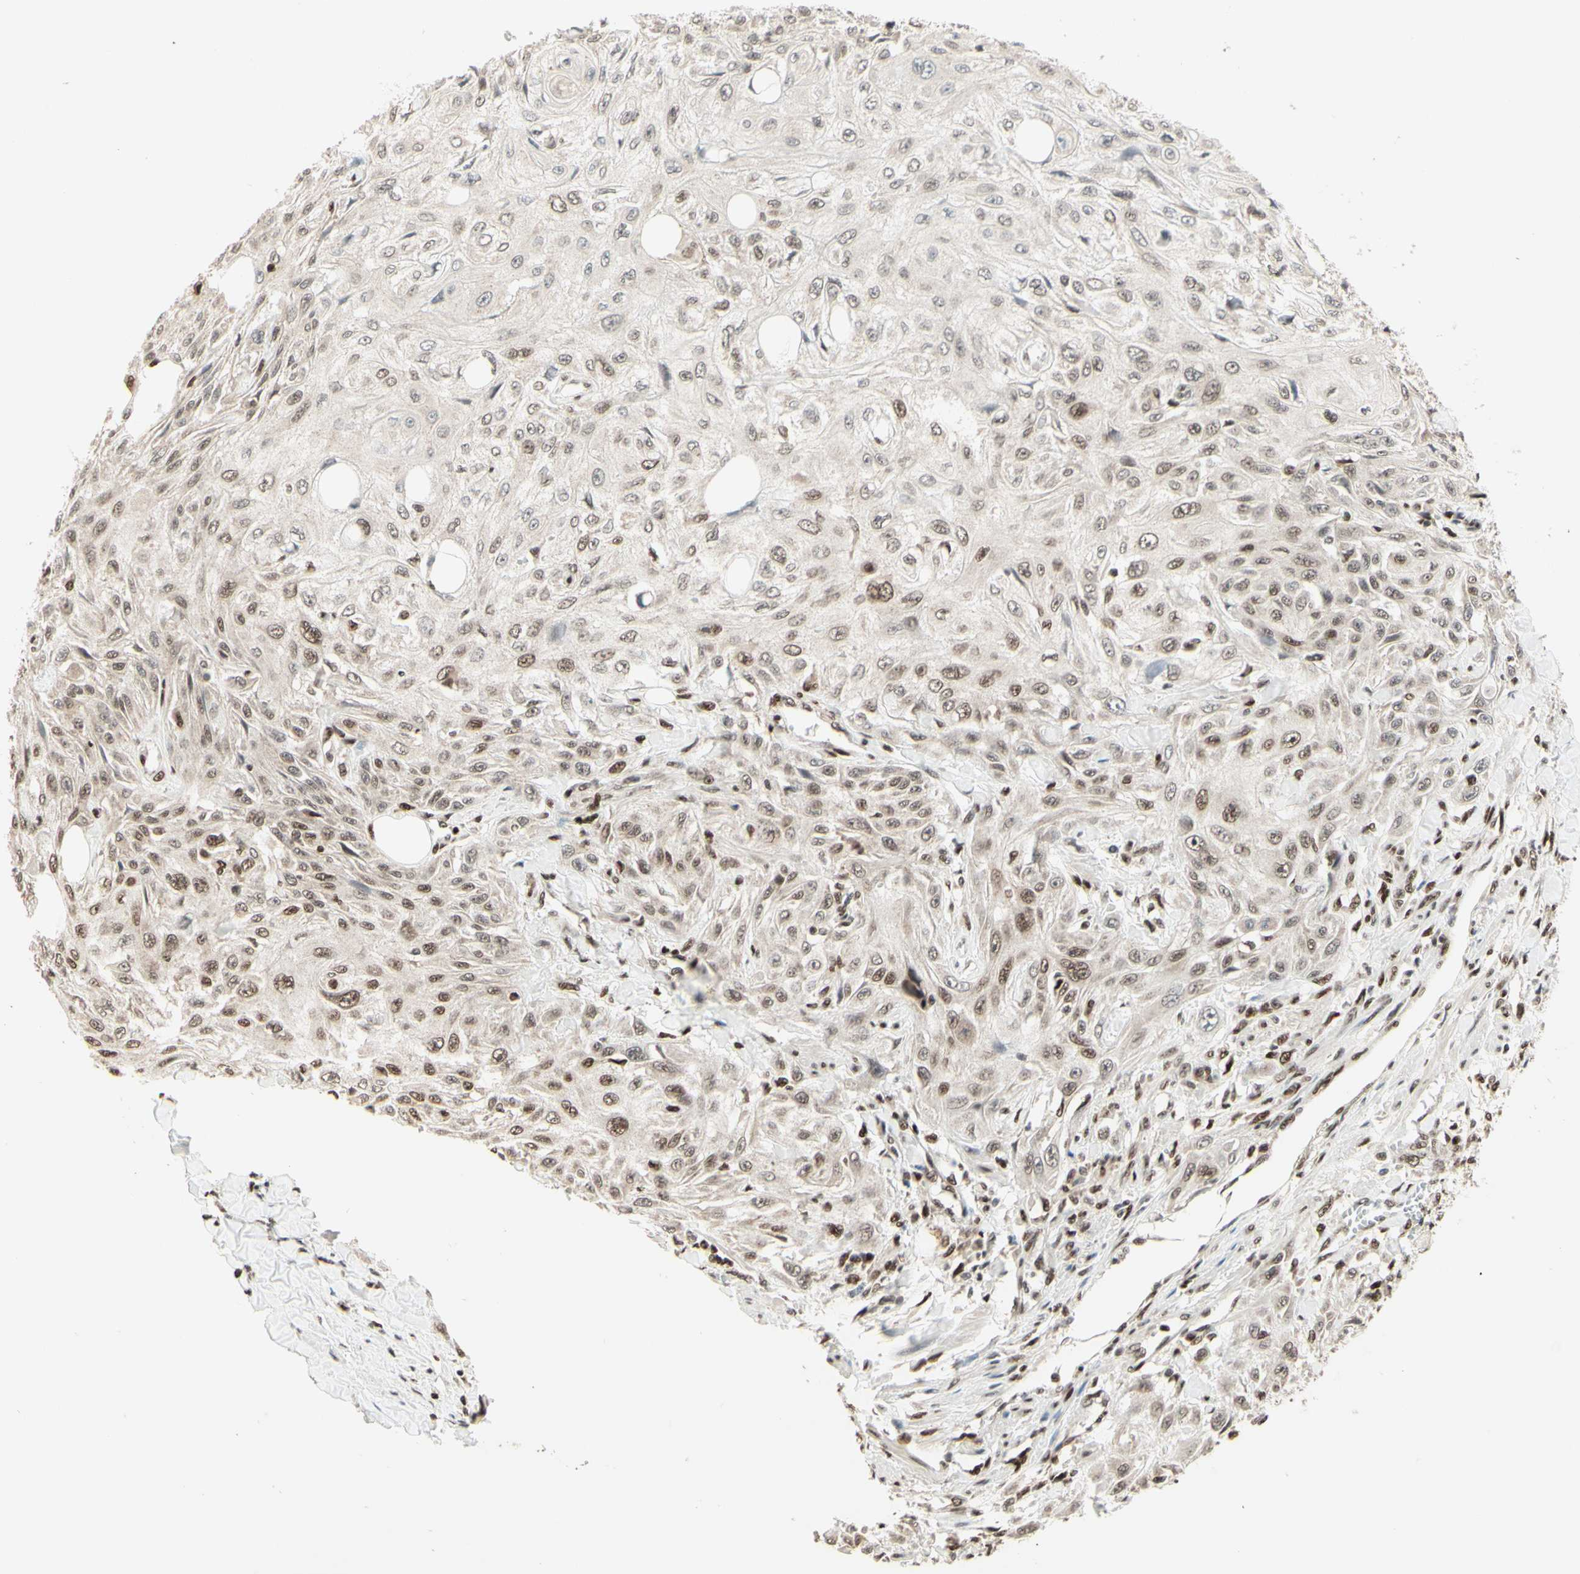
{"staining": {"intensity": "moderate", "quantity": "25%-75%", "location": "nuclear"}, "tissue": "skin cancer", "cell_type": "Tumor cells", "image_type": "cancer", "snomed": [{"axis": "morphology", "description": "Squamous cell carcinoma, NOS"}, {"axis": "topography", "description": "Skin"}], "caption": "Skin squamous cell carcinoma stained with a protein marker displays moderate staining in tumor cells.", "gene": "NR3C1", "patient": {"sex": "male", "age": 75}}